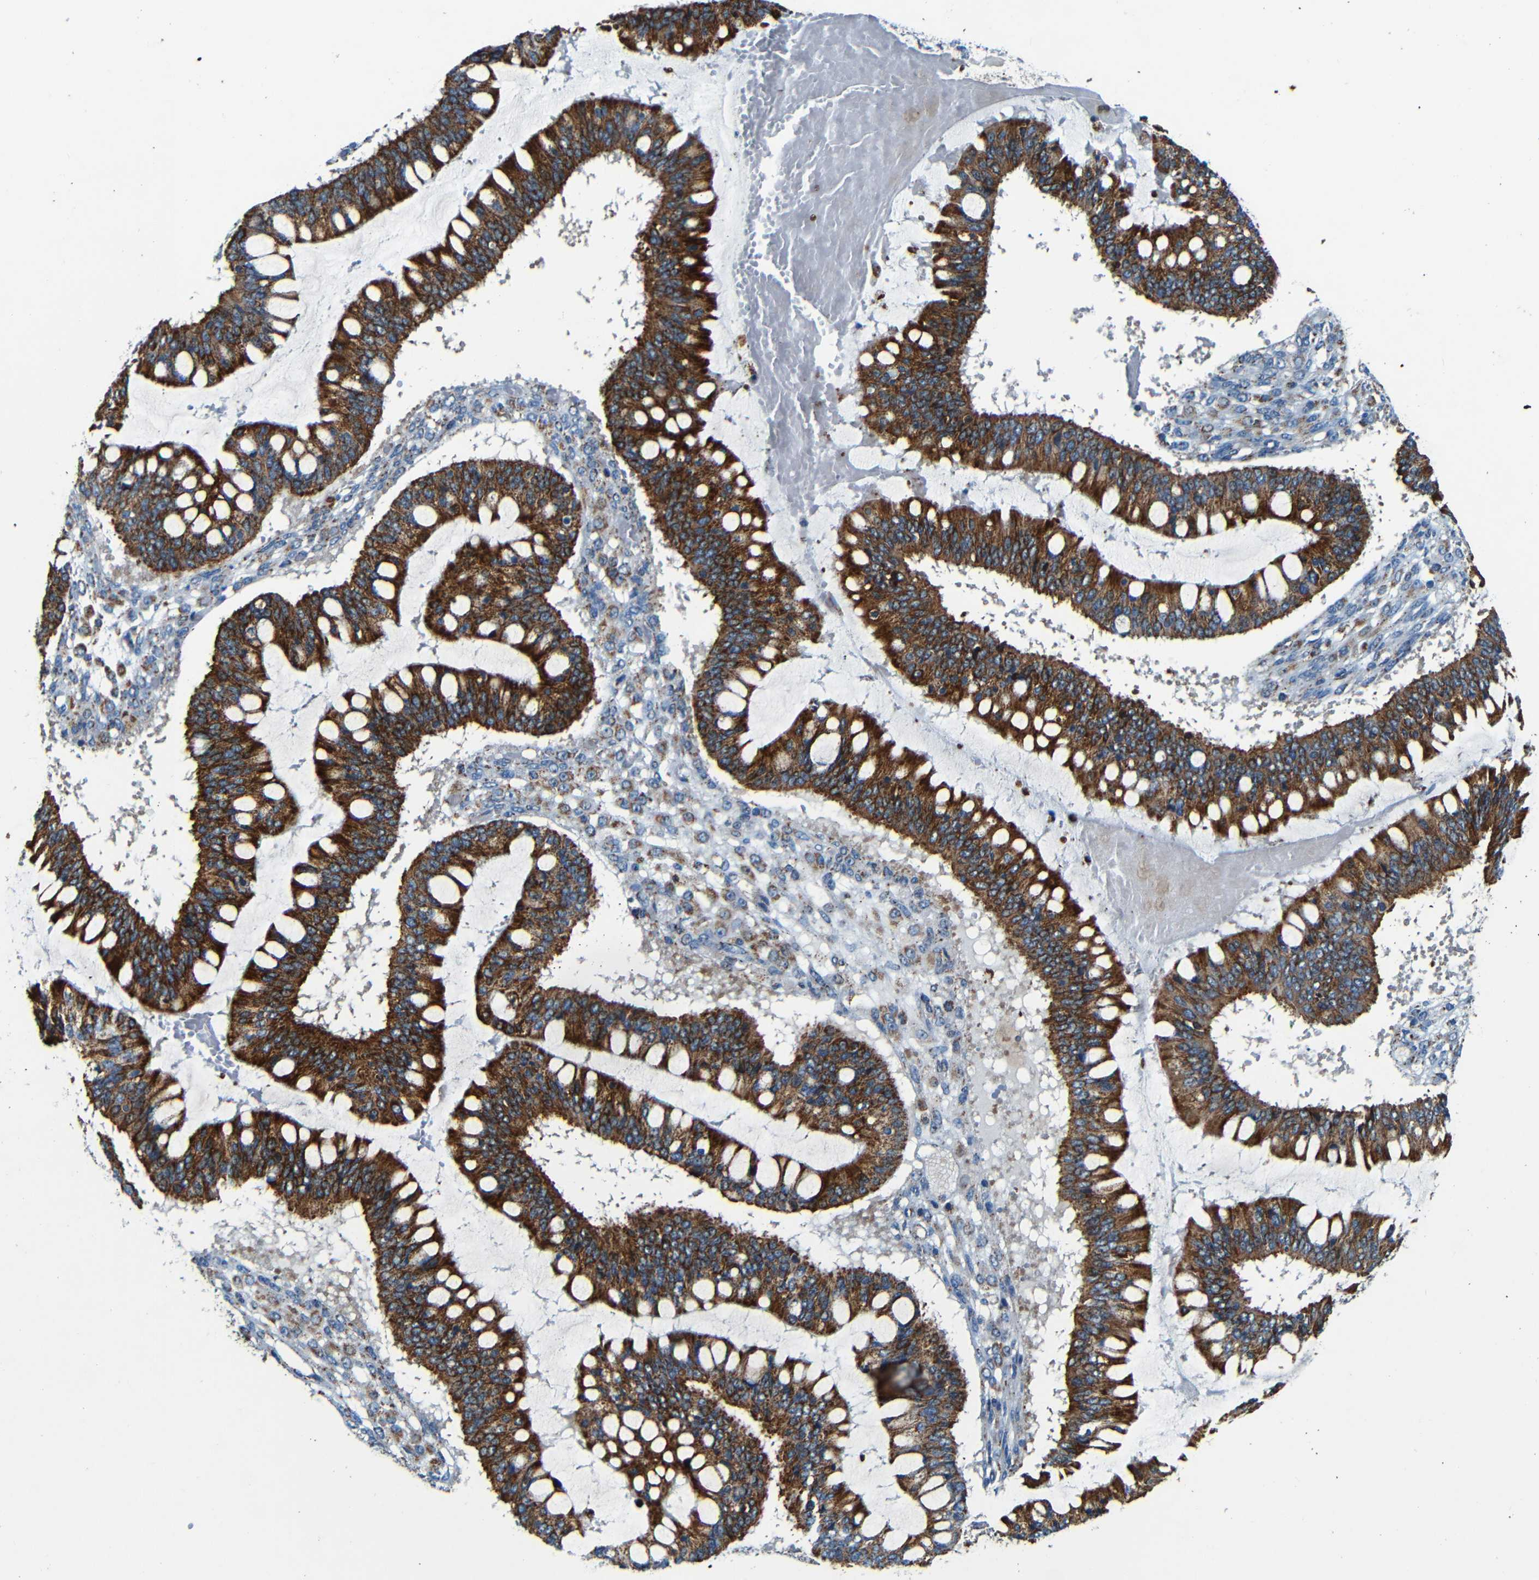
{"staining": {"intensity": "strong", "quantity": ">75%", "location": "cytoplasmic/membranous"}, "tissue": "ovarian cancer", "cell_type": "Tumor cells", "image_type": "cancer", "snomed": [{"axis": "morphology", "description": "Cystadenocarcinoma, mucinous, NOS"}, {"axis": "topography", "description": "Ovary"}], "caption": "Ovarian cancer (mucinous cystadenocarcinoma) stained with a brown dye exhibits strong cytoplasmic/membranous positive staining in approximately >75% of tumor cells.", "gene": "WSCD2", "patient": {"sex": "female", "age": 73}}